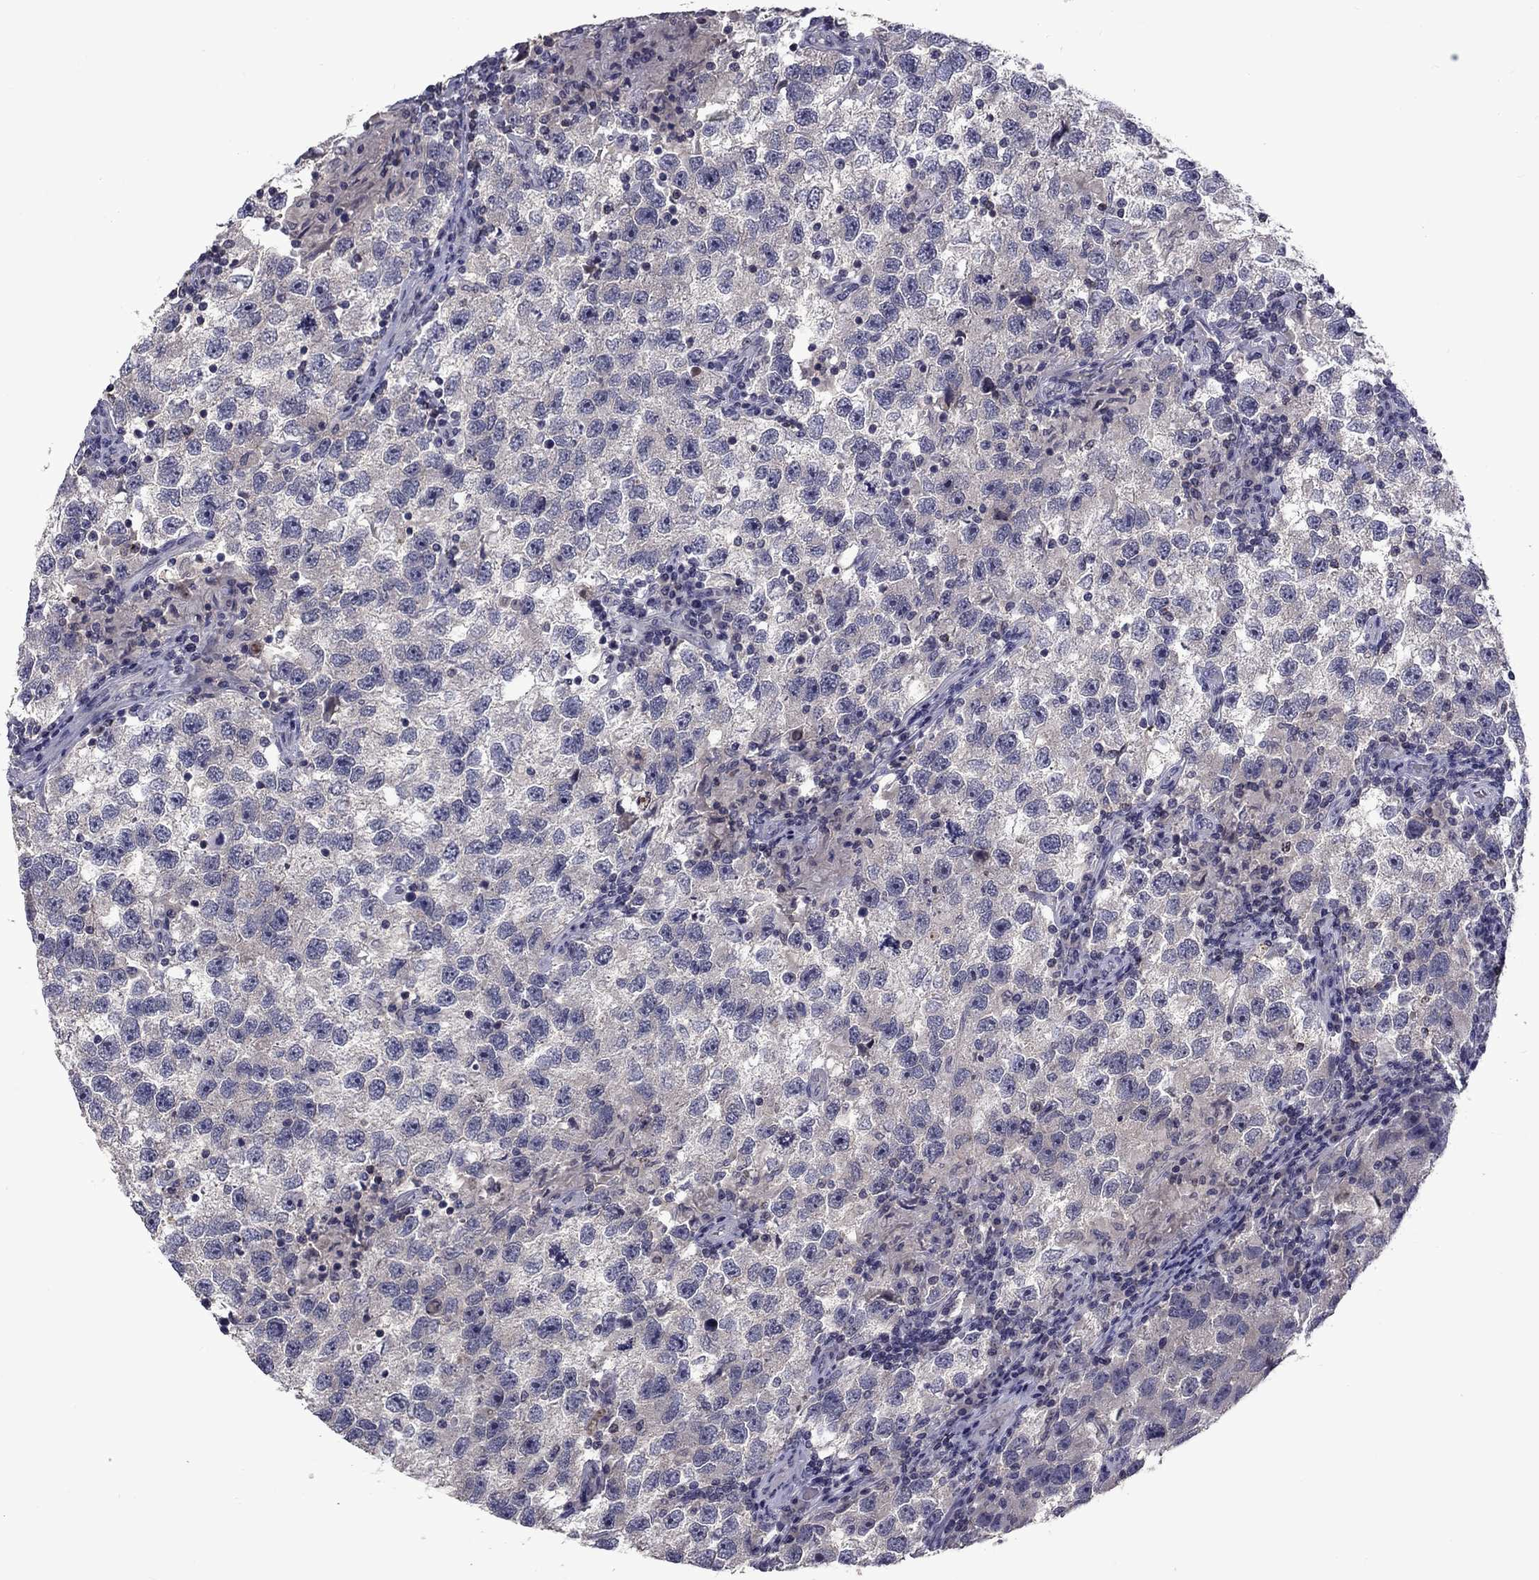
{"staining": {"intensity": "negative", "quantity": "none", "location": "none"}, "tissue": "testis cancer", "cell_type": "Tumor cells", "image_type": "cancer", "snomed": [{"axis": "morphology", "description": "Seminoma, NOS"}, {"axis": "topography", "description": "Testis"}], "caption": "Tumor cells are negative for brown protein staining in testis cancer (seminoma).", "gene": "SNTA1", "patient": {"sex": "male", "age": 26}}